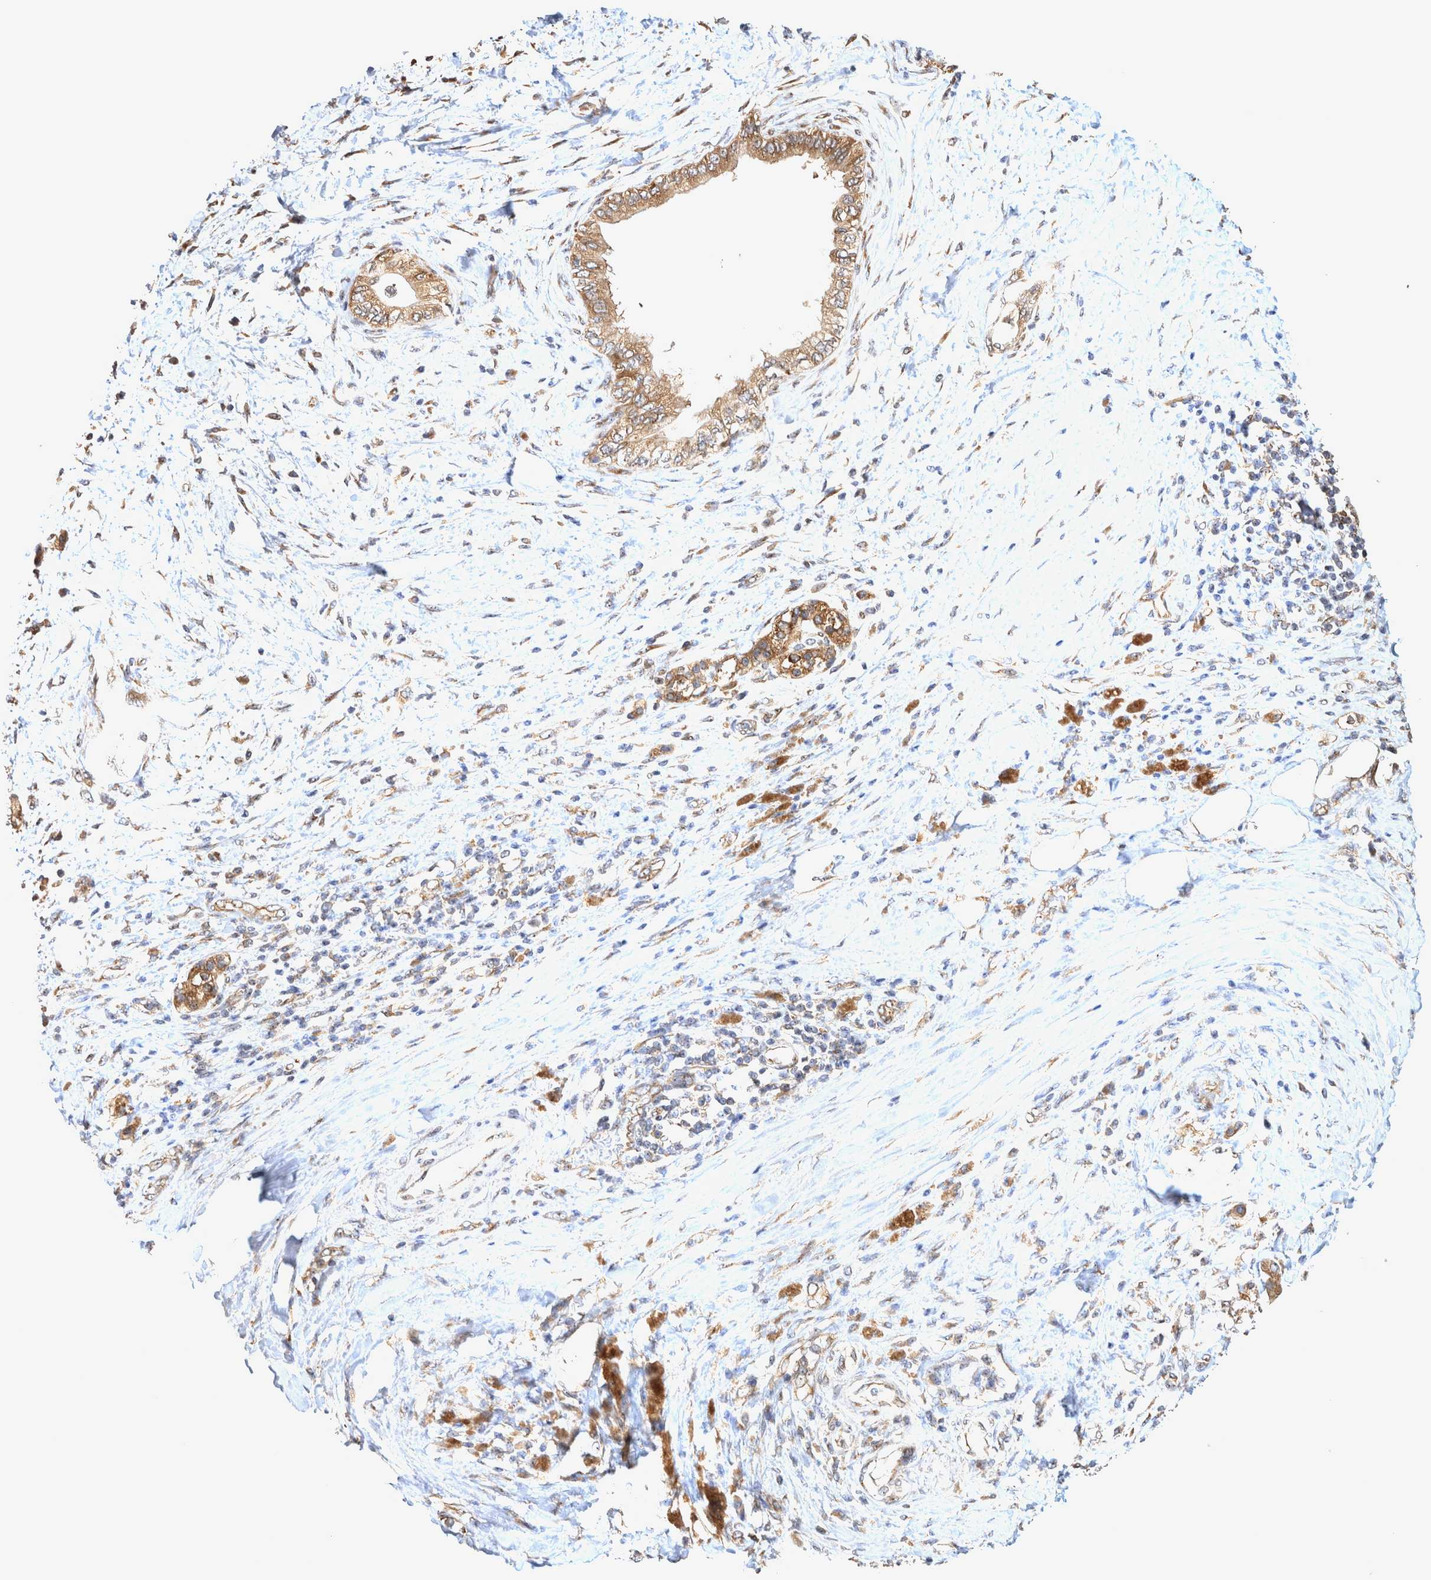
{"staining": {"intensity": "moderate", "quantity": ">75%", "location": "cytoplasmic/membranous"}, "tissue": "pancreatic cancer", "cell_type": "Tumor cells", "image_type": "cancer", "snomed": [{"axis": "morphology", "description": "Normal tissue, NOS"}, {"axis": "morphology", "description": "Adenocarcinoma, NOS"}, {"axis": "topography", "description": "Pancreas"}, {"axis": "topography", "description": "Duodenum"}], "caption": "A high-resolution micrograph shows immunohistochemistry staining of pancreatic adenocarcinoma, which shows moderate cytoplasmic/membranous staining in about >75% of tumor cells. Using DAB (3,3'-diaminobenzidine) (brown) and hematoxylin (blue) stains, captured at high magnification using brightfield microscopy.", "gene": "ATXN2", "patient": {"sex": "female", "age": 60}}